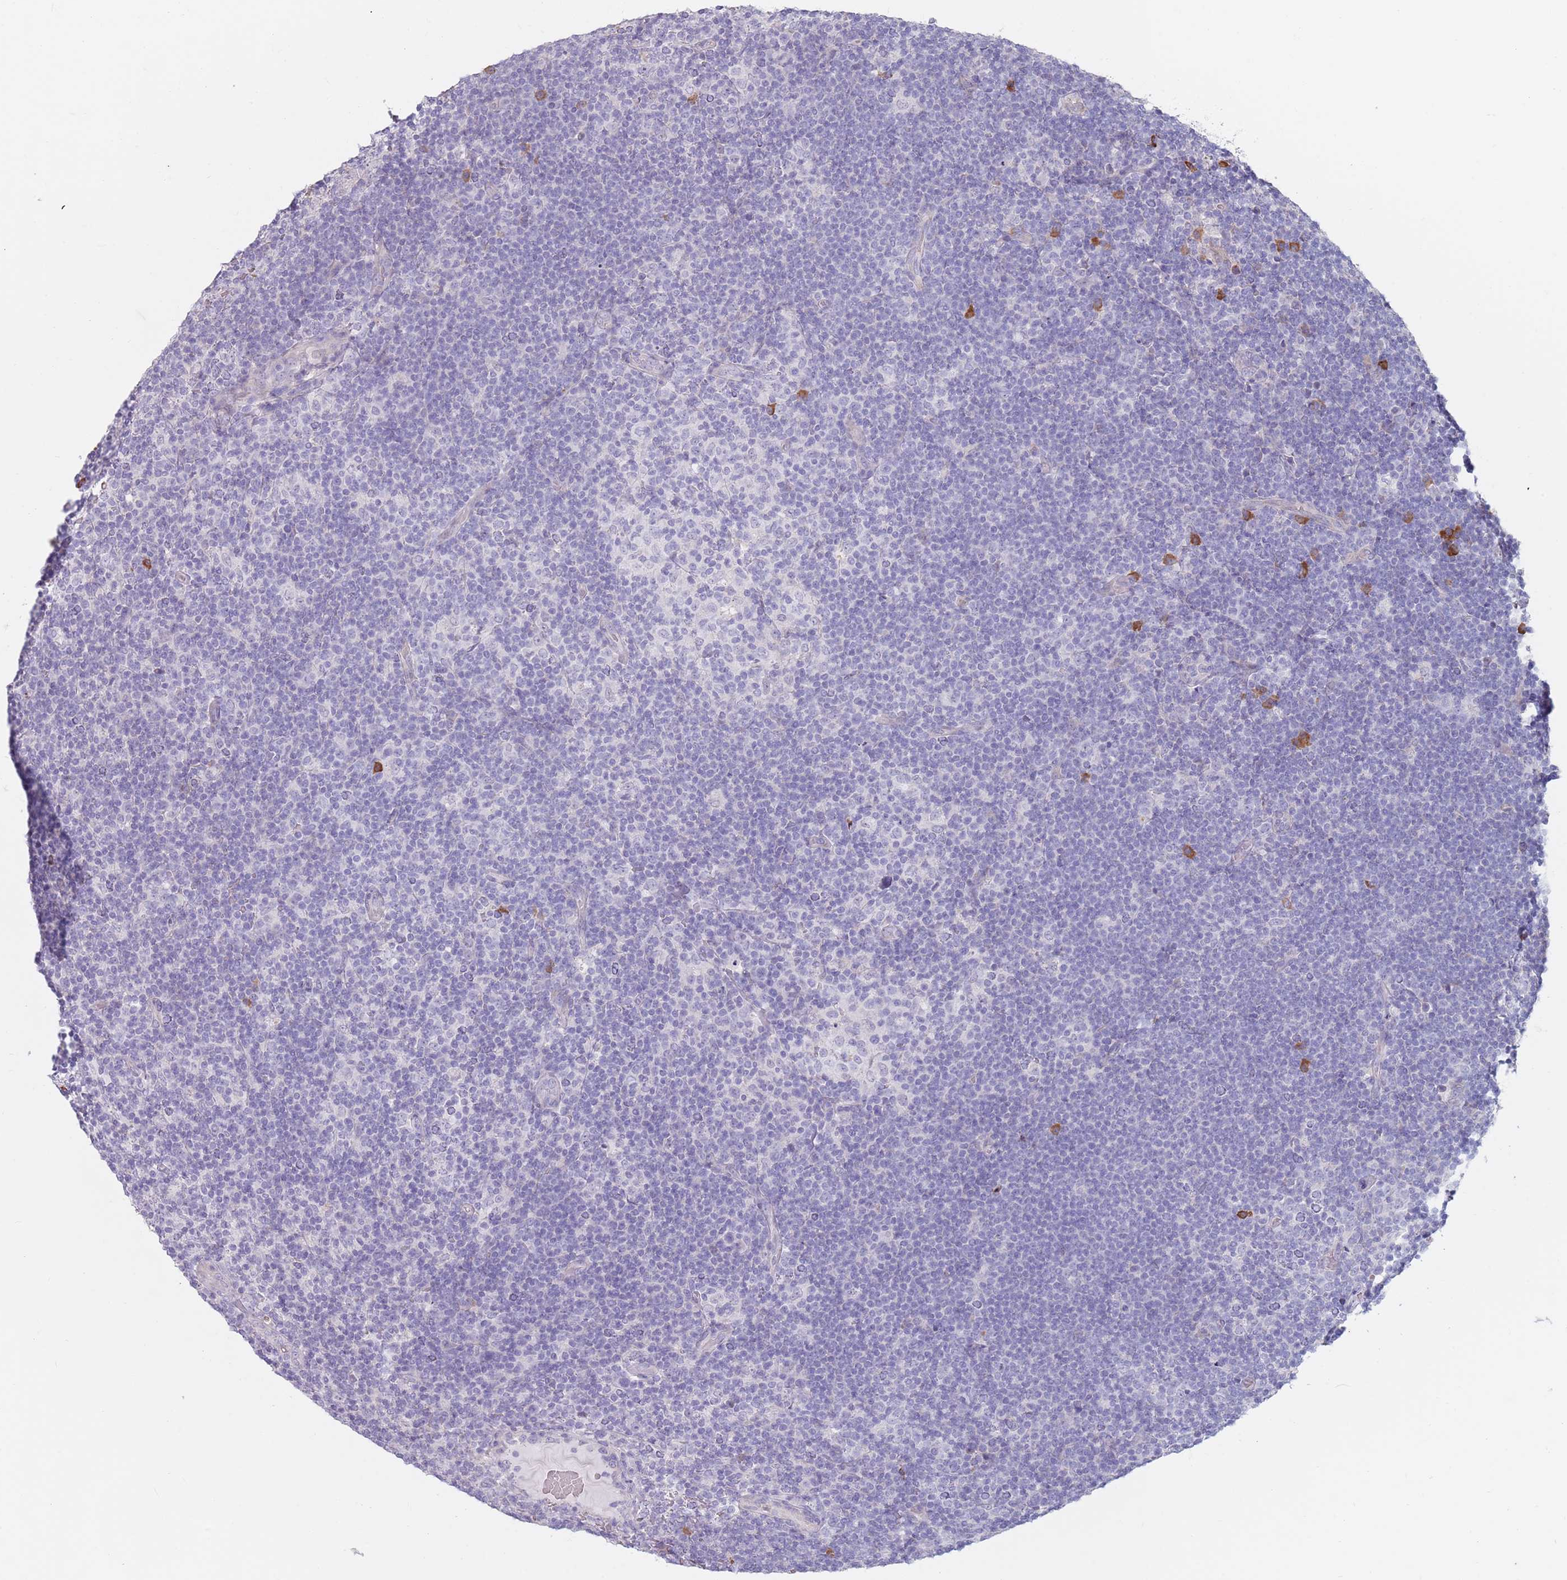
{"staining": {"intensity": "negative", "quantity": "none", "location": "none"}, "tissue": "lymphoma", "cell_type": "Tumor cells", "image_type": "cancer", "snomed": [{"axis": "morphology", "description": "Hodgkin's disease, NOS"}, {"axis": "topography", "description": "Lymph node"}], "caption": "There is no significant staining in tumor cells of Hodgkin's disease. Nuclei are stained in blue.", "gene": "DXO", "patient": {"sex": "female", "age": 57}}